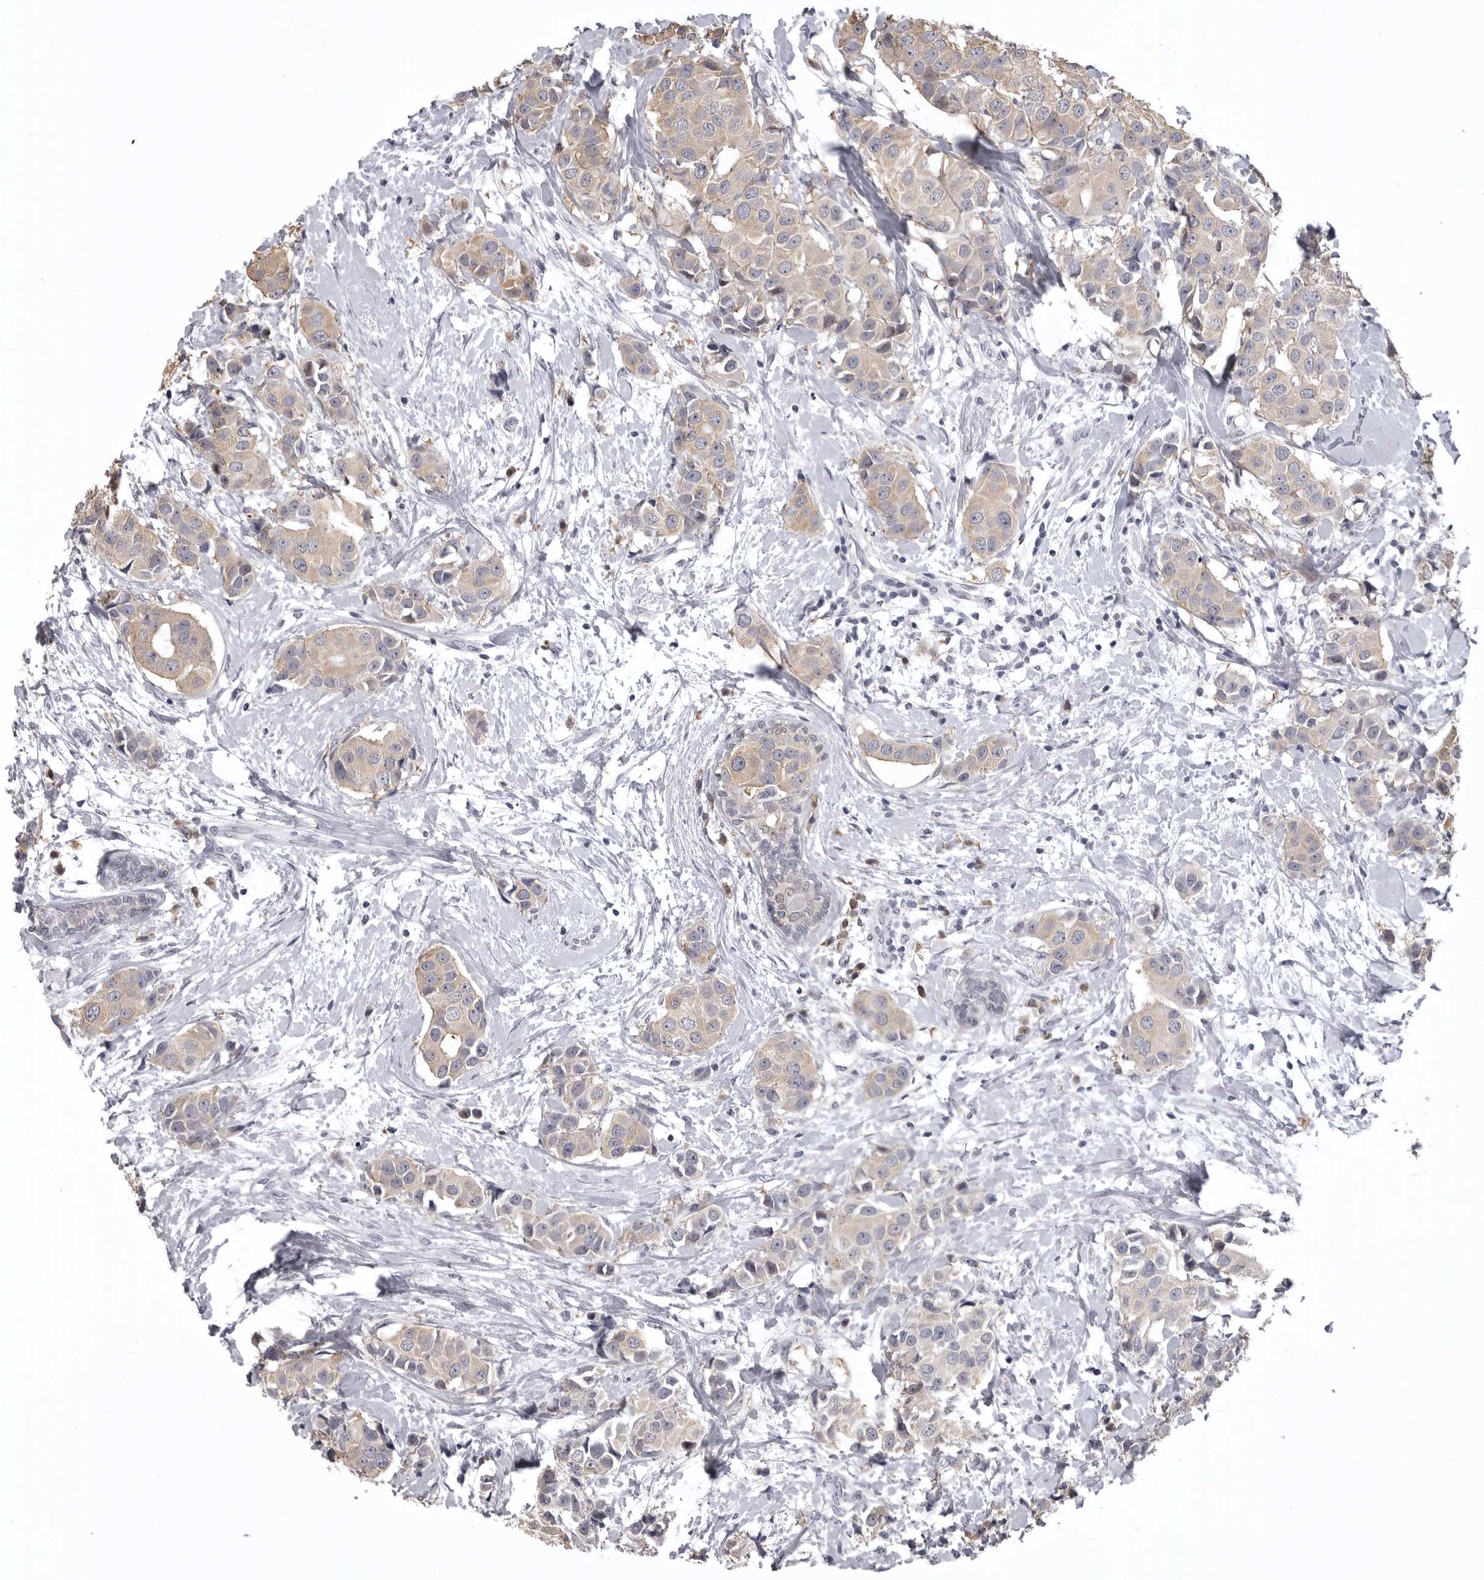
{"staining": {"intensity": "negative", "quantity": "none", "location": "none"}, "tissue": "breast cancer", "cell_type": "Tumor cells", "image_type": "cancer", "snomed": [{"axis": "morphology", "description": "Normal tissue, NOS"}, {"axis": "morphology", "description": "Duct carcinoma"}, {"axis": "topography", "description": "Breast"}], "caption": "A histopathology image of human breast cancer is negative for staining in tumor cells.", "gene": "SNX16", "patient": {"sex": "female", "age": 39}}